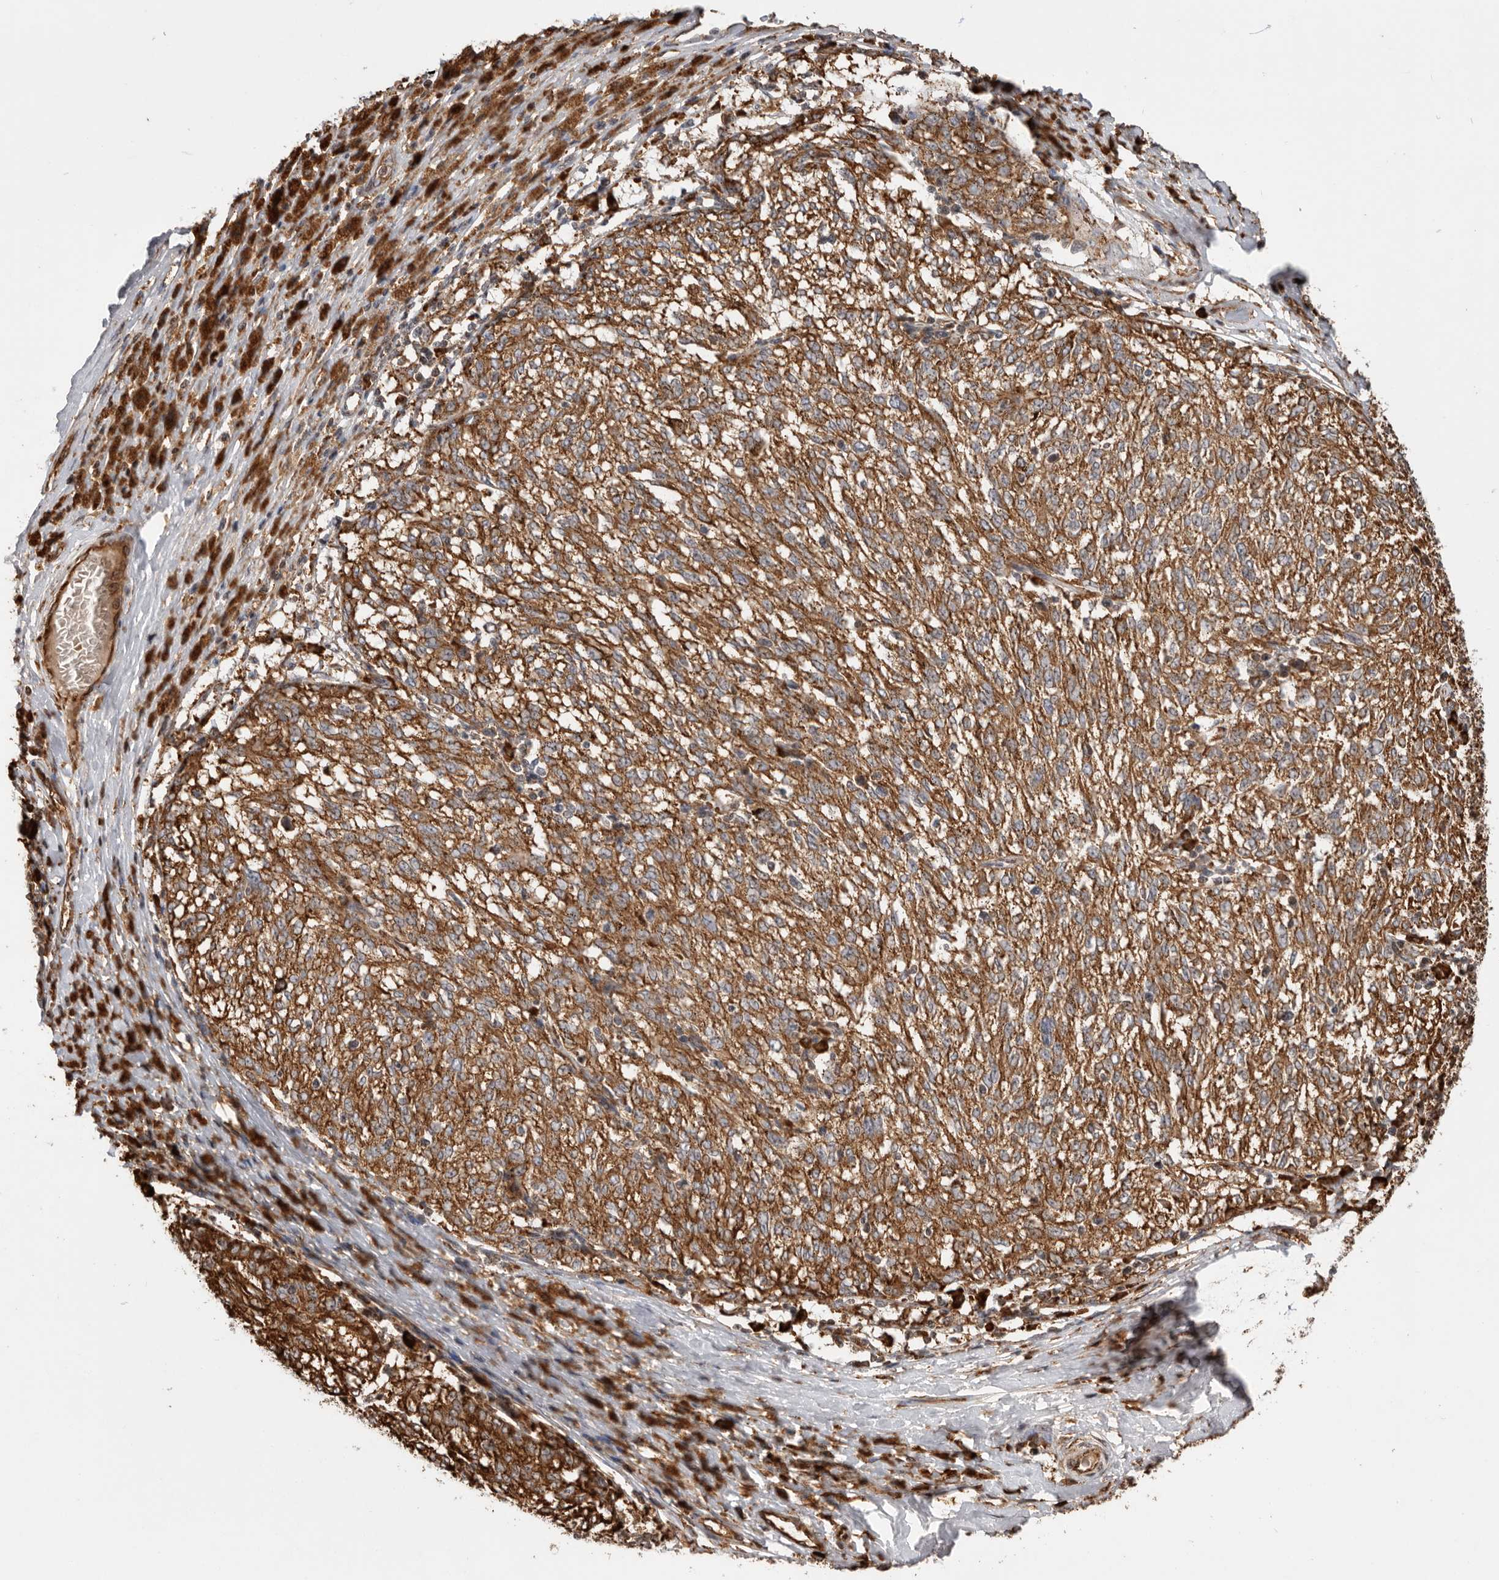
{"staining": {"intensity": "moderate", "quantity": ">75%", "location": "cytoplasmic/membranous"}, "tissue": "melanoma", "cell_type": "Tumor cells", "image_type": "cancer", "snomed": [{"axis": "morphology", "description": "Malignant melanoma, NOS"}, {"axis": "topography", "description": "Skin"}], "caption": "Malignant melanoma stained with DAB (3,3'-diaminobenzidine) immunohistochemistry exhibits medium levels of moderate cytoplasmic/membranous positivity in approximately >75% of tumor cells. (IHC, brightfield microscopy, high magnification).", "gene": "FZD3", "patient": {"sex": "female", "age": 72}}